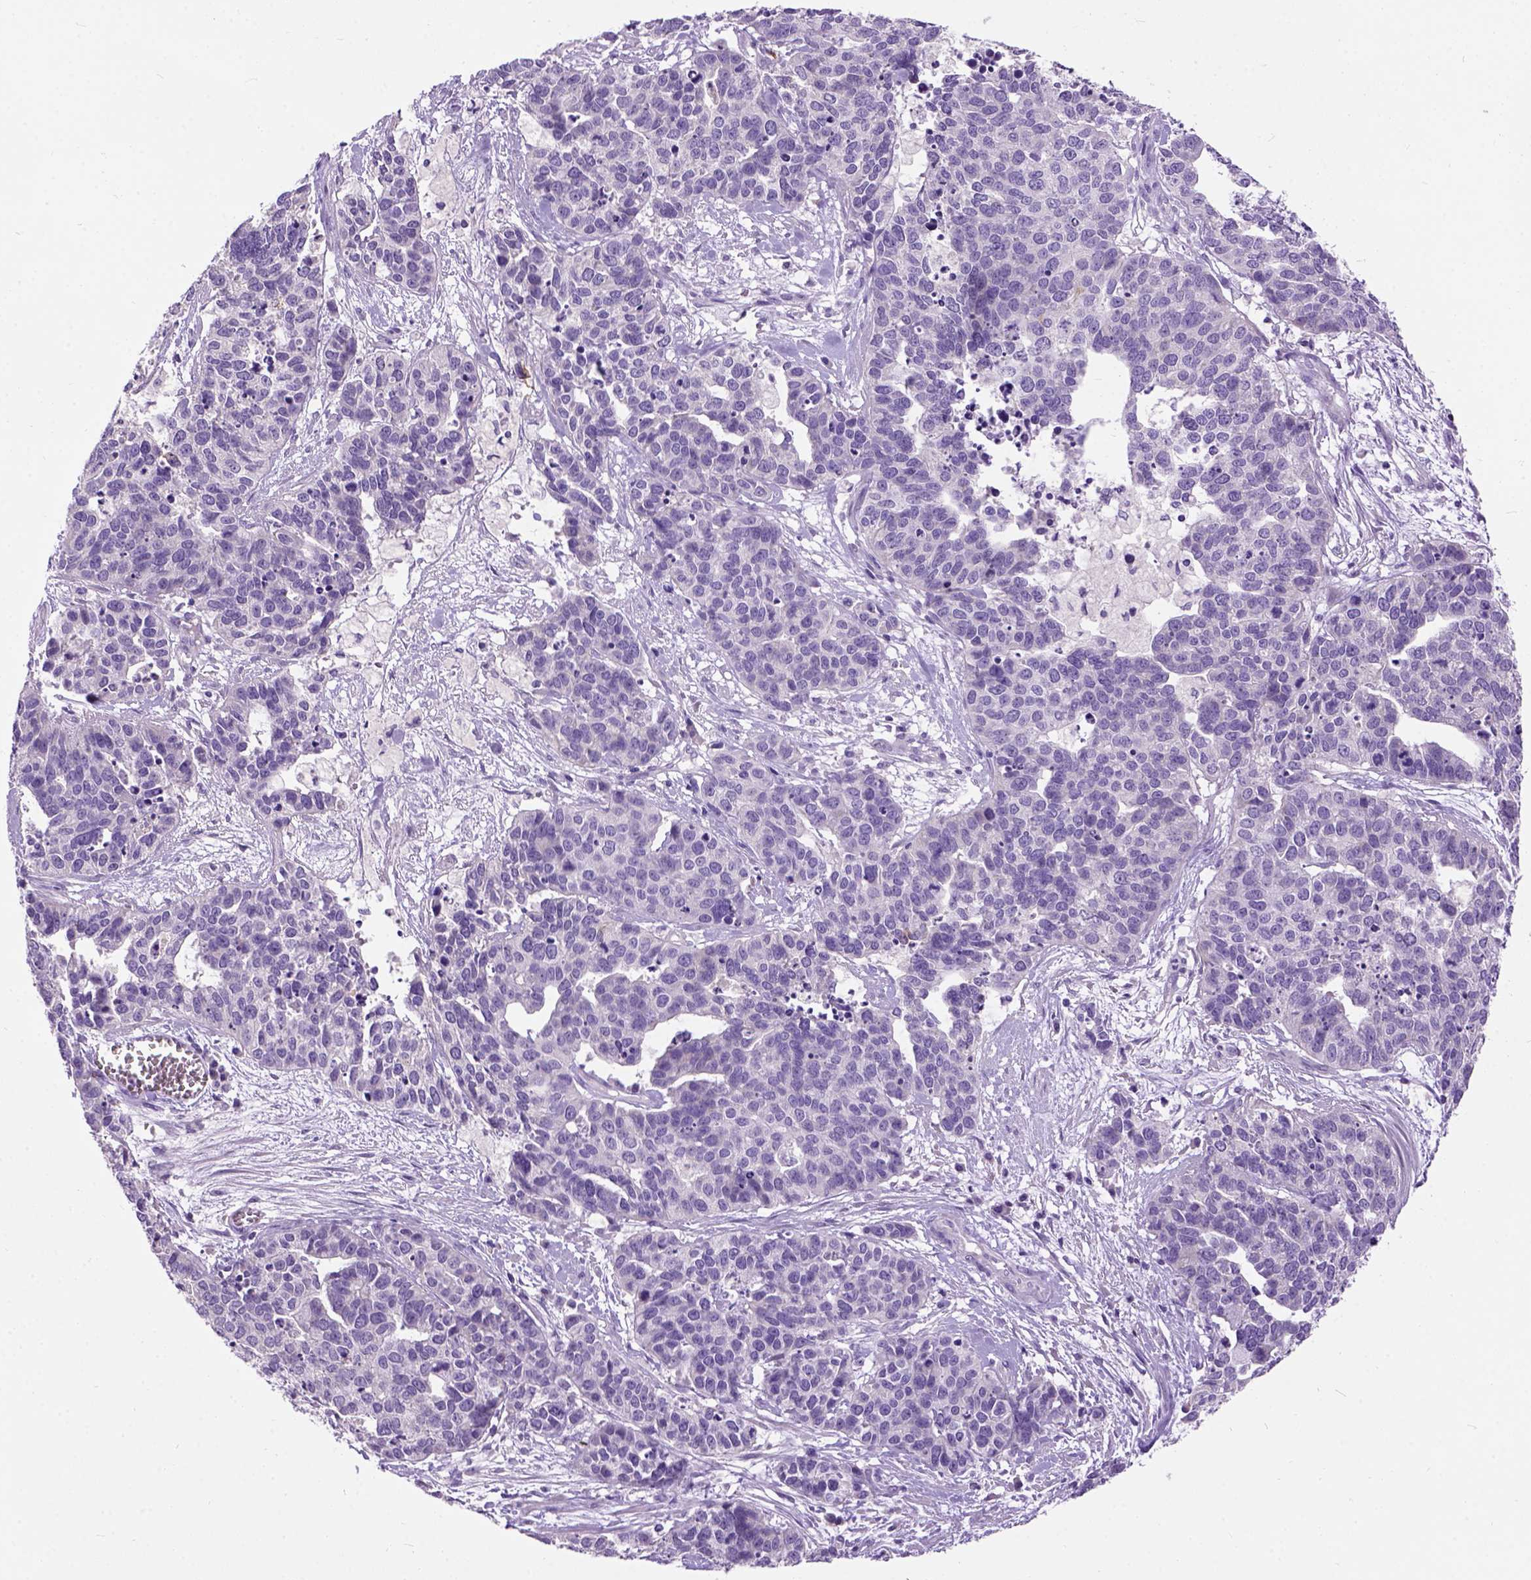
{"staining": {"intensity": "negative", "quantity": "none", "location": "none"}, "tissue": "ovarian cancer", "cell_type": "Tumor cells", "image_type": "cancer", "snomed": [{"axis": "morphology", "description": "Carcinoma, endometroid"}, {"axis": "topography", "description": "Ovary"}], "caption": "Immunohistochemistry of human ovarian cancer (endometroid carcinoma) exhibits no staining in tumor cells.", "gene": "MAPT", "patient": {"sex": "female", "age": 65}}